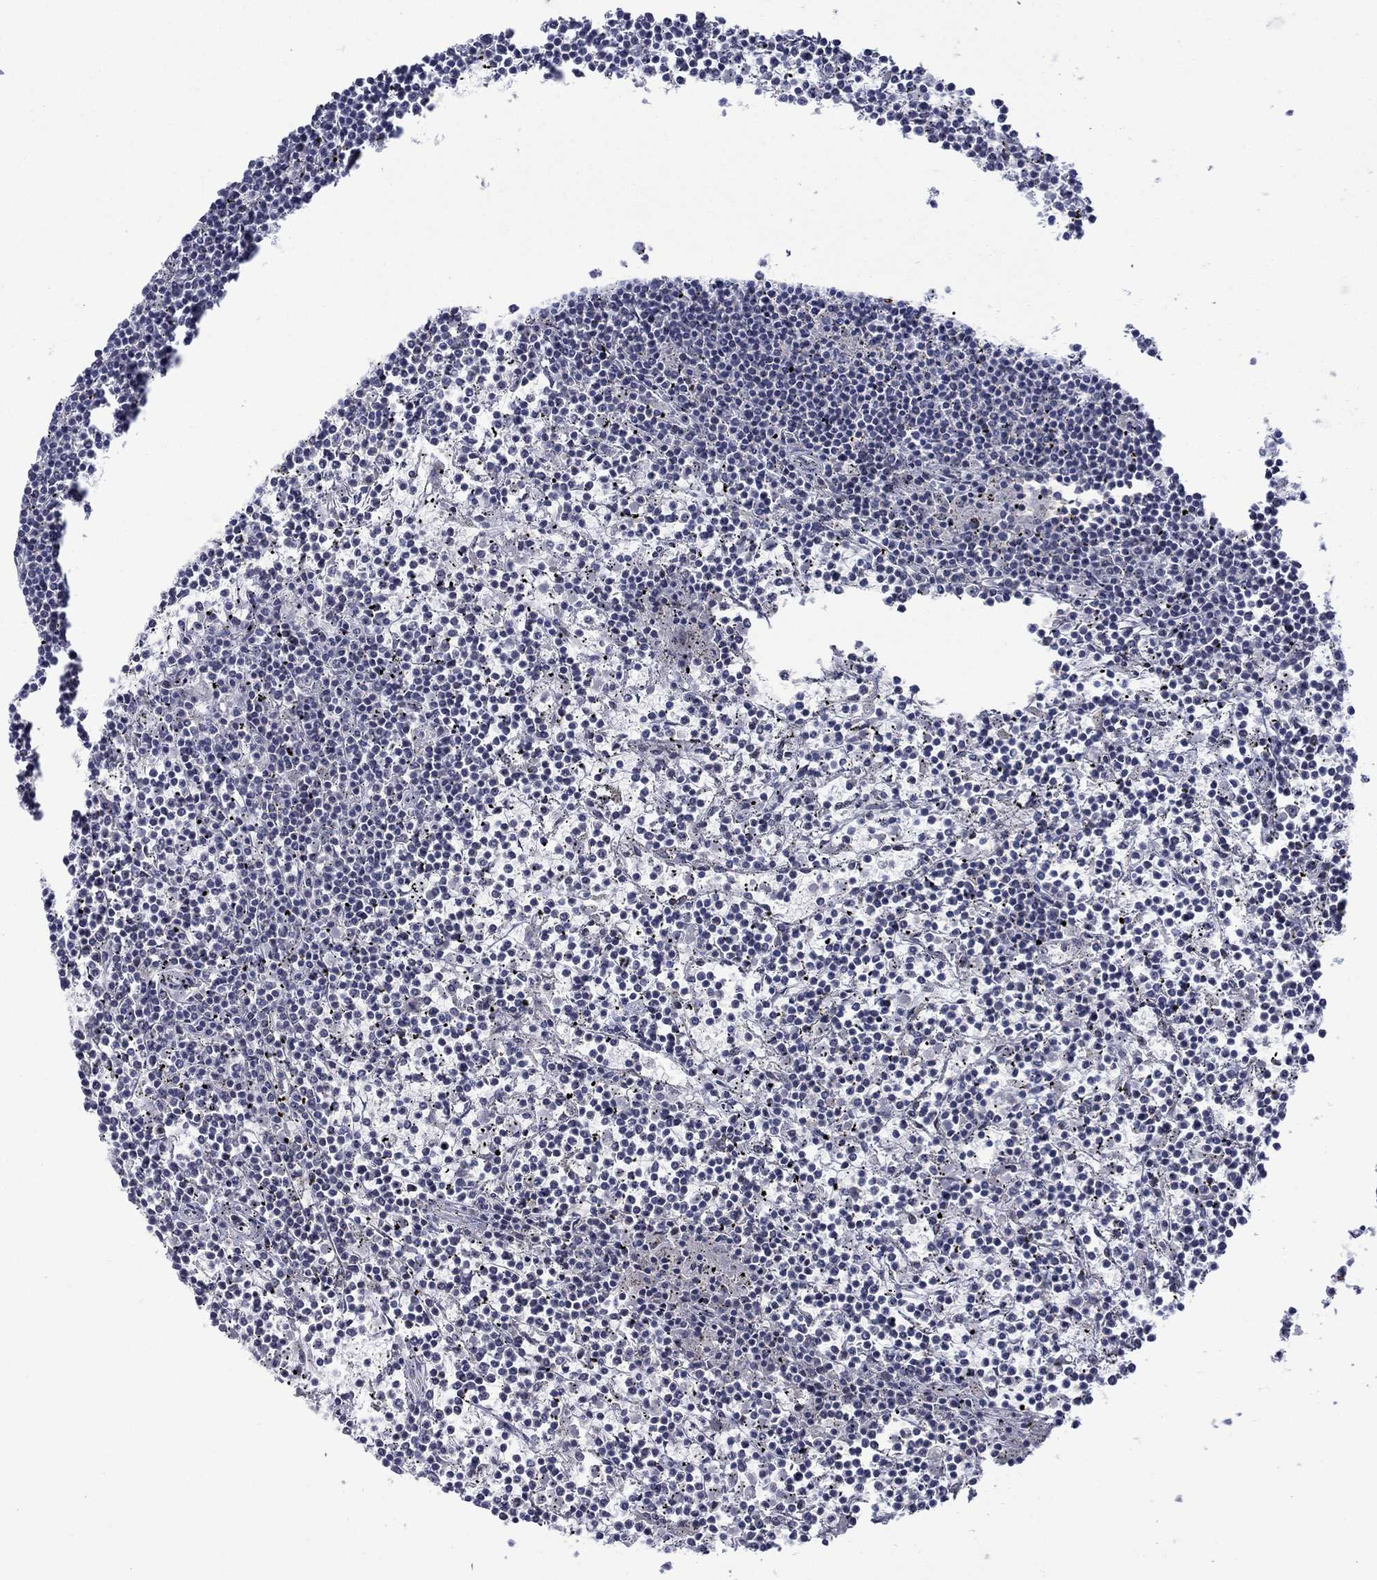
{"staining": {"intensity": "negative", "quantity": "none", "location": "none"}, "tissue": "lymphoma", "cell_type": "Tumor cells", "image_type": "cancer", "snomed": [{"axis": "morphology", "description": "Malignant lymphoma, non-Hodgkin's type, Low grade"}, {"axis": "topography", "description": "Spleen"}], "caption": "Human low-grade malignant lymphoma, non-Hodgkin's type stained for a protein using IHC demonstrates no staining in tumor cells.", "gene": "KCNJ16", "patient": {"sex": "female", "age": 19}}